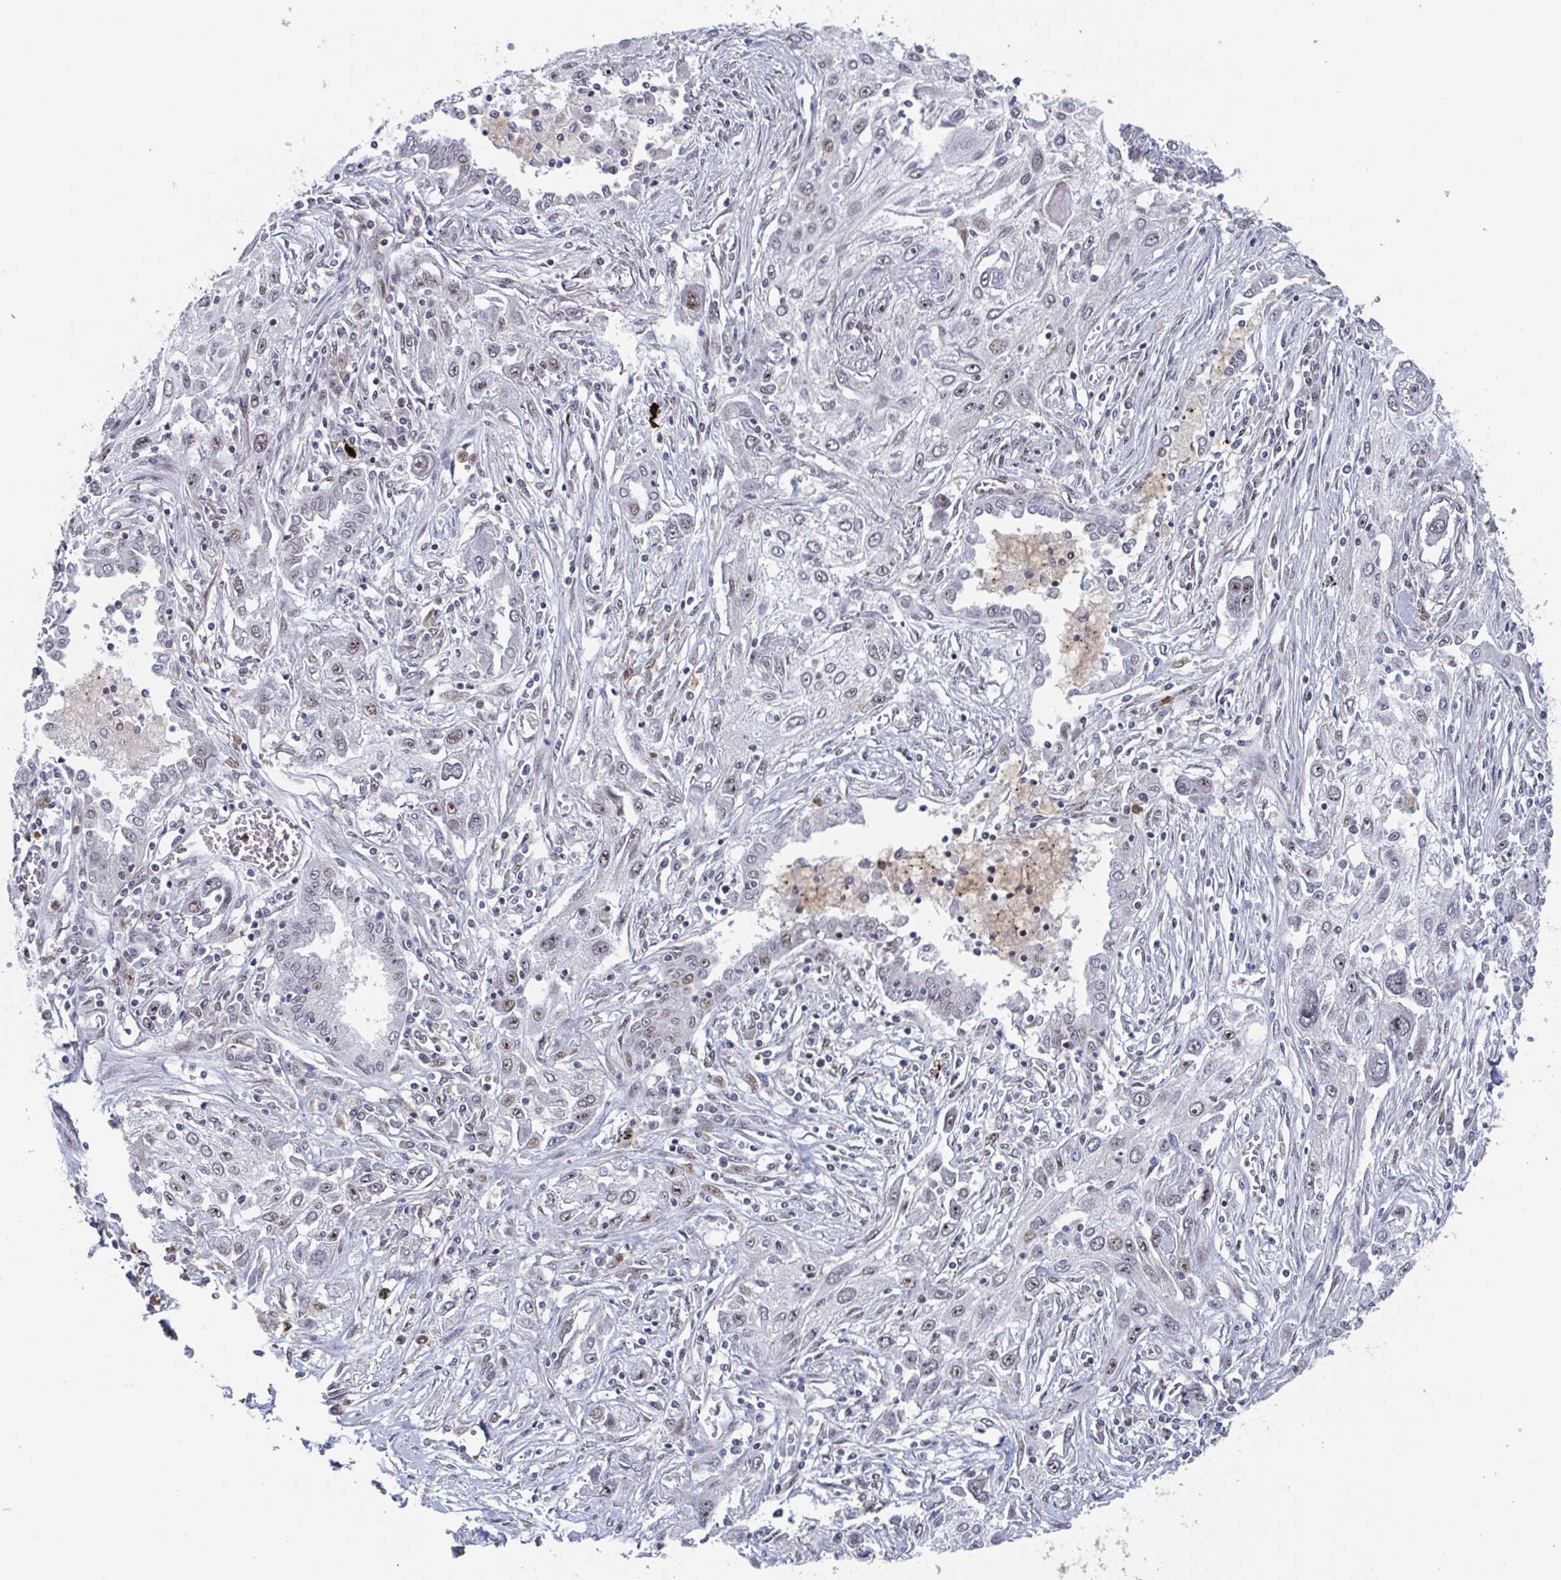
{"staining": {"intensity": "moderate", "quantity": "<25%", "location": "nuclear"}, "tissue": "lung cancer", "cell_type": "Tumor cells", "image_type": "cancer", "snomed": [{"axis": "morphology", "description": "Squamous cell carcinoma, NOS"}, {"axis": "topography", "description": "Lung"}], "caption": "The micrograph demonstrates staining of lung cancer, revealing moderate nuclear protein staining (brown color) within tumor cells.", "gene": "RNF212", "patient": {"sex": "female", "age": 69}}